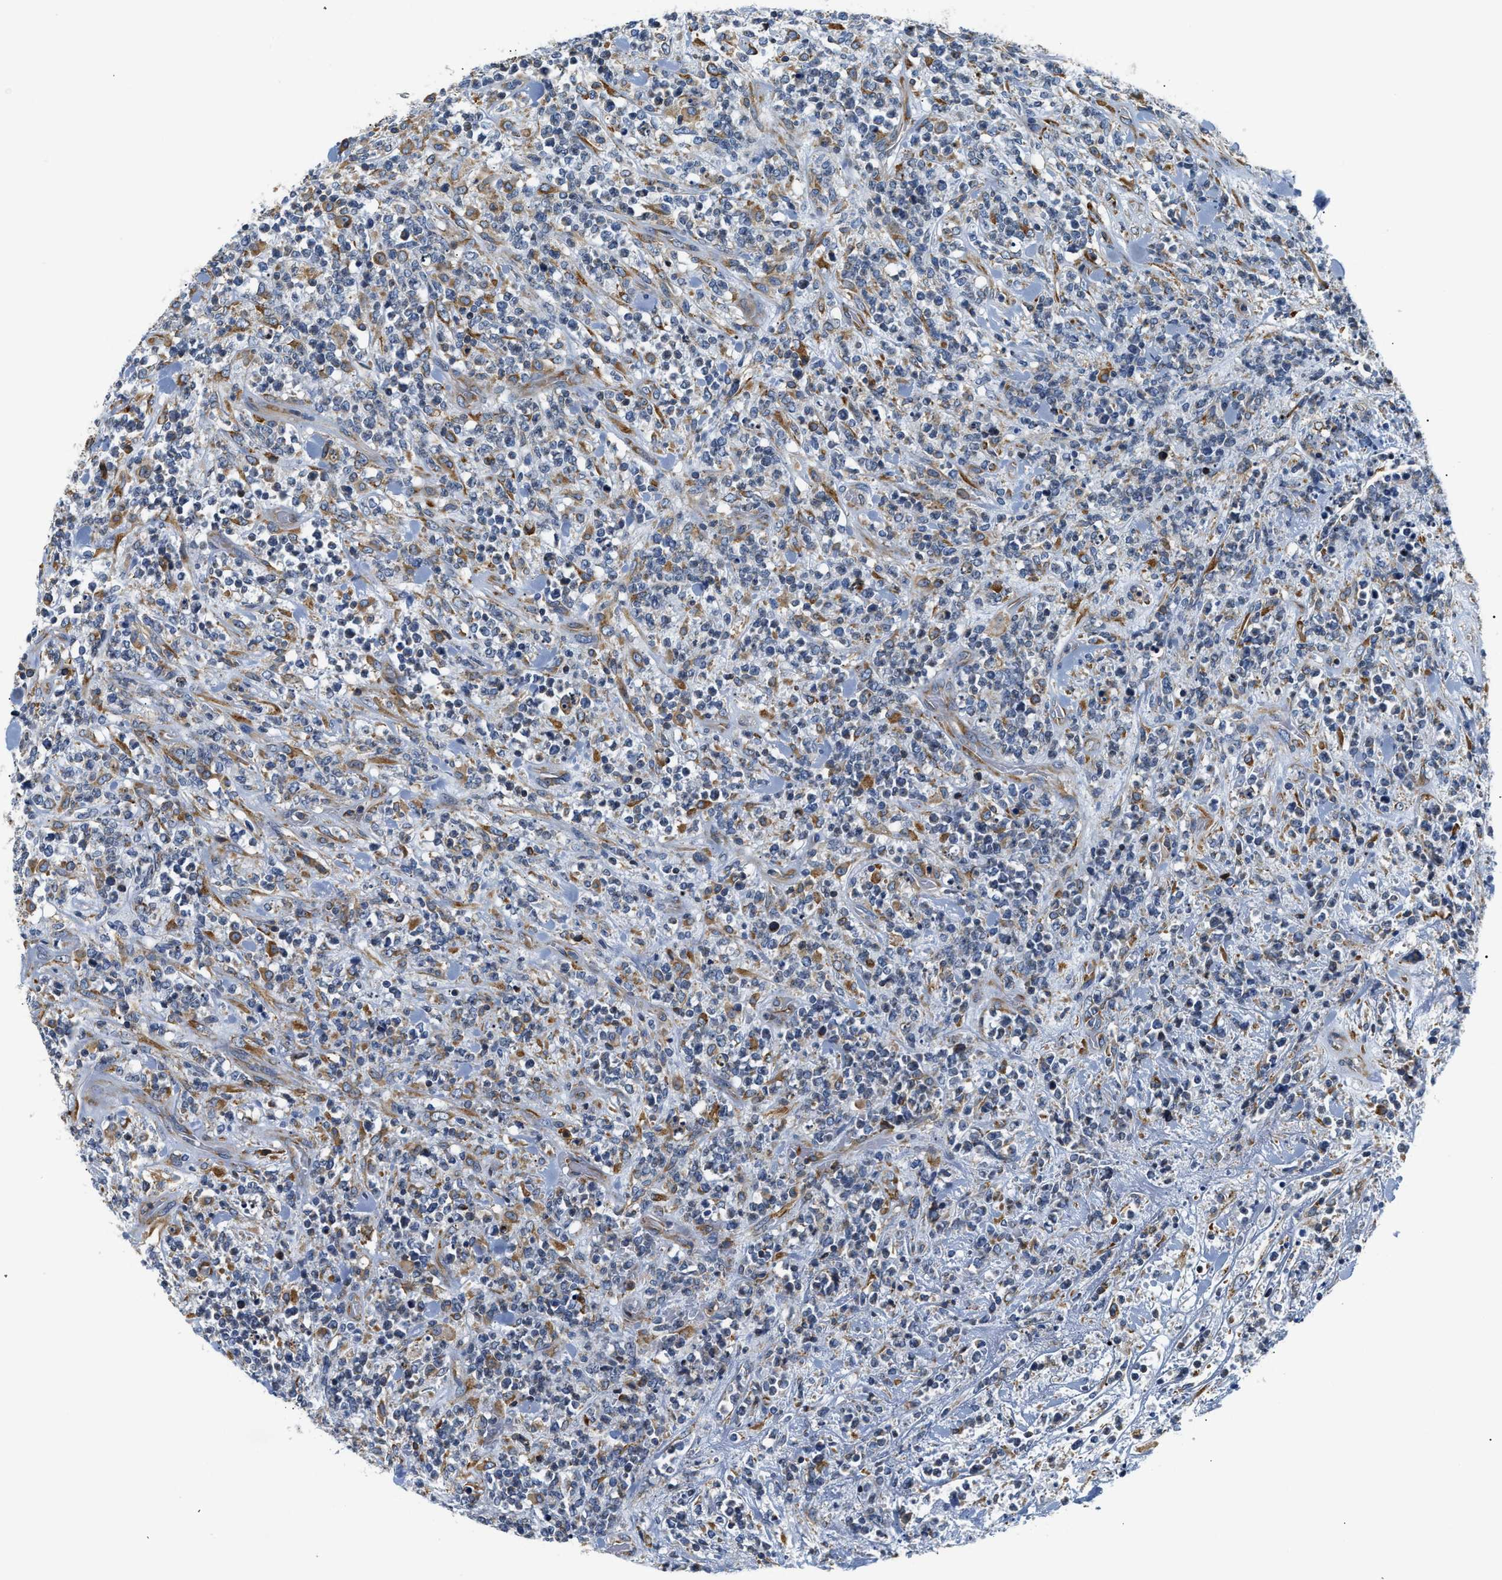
{"staining": {"intensity": "negative", "quantity": "none", "location": "none"}, "tissue": "lymphoma", "cell_type": "Tumor cells", "image_type": "cancer", "snomed": [{"axis": "morphology", "description": "Malignant lymphoma, non-Hodgkin's type, High grade"}, {"axis": "topography", "description": "Soft tissue"}], "caption": "High magnification brightfield microscopy of lymphoma stained with DAB (3,3'-diaminobenzidine) (brown) and counterstained with hematoxylin (blue): tumor cells show no significant positivity. (DAB IHC visualized using brightfield microscopy, high magnification).", "gene": "HDHD3", "patient": {"sex": "male", "age": 18}}